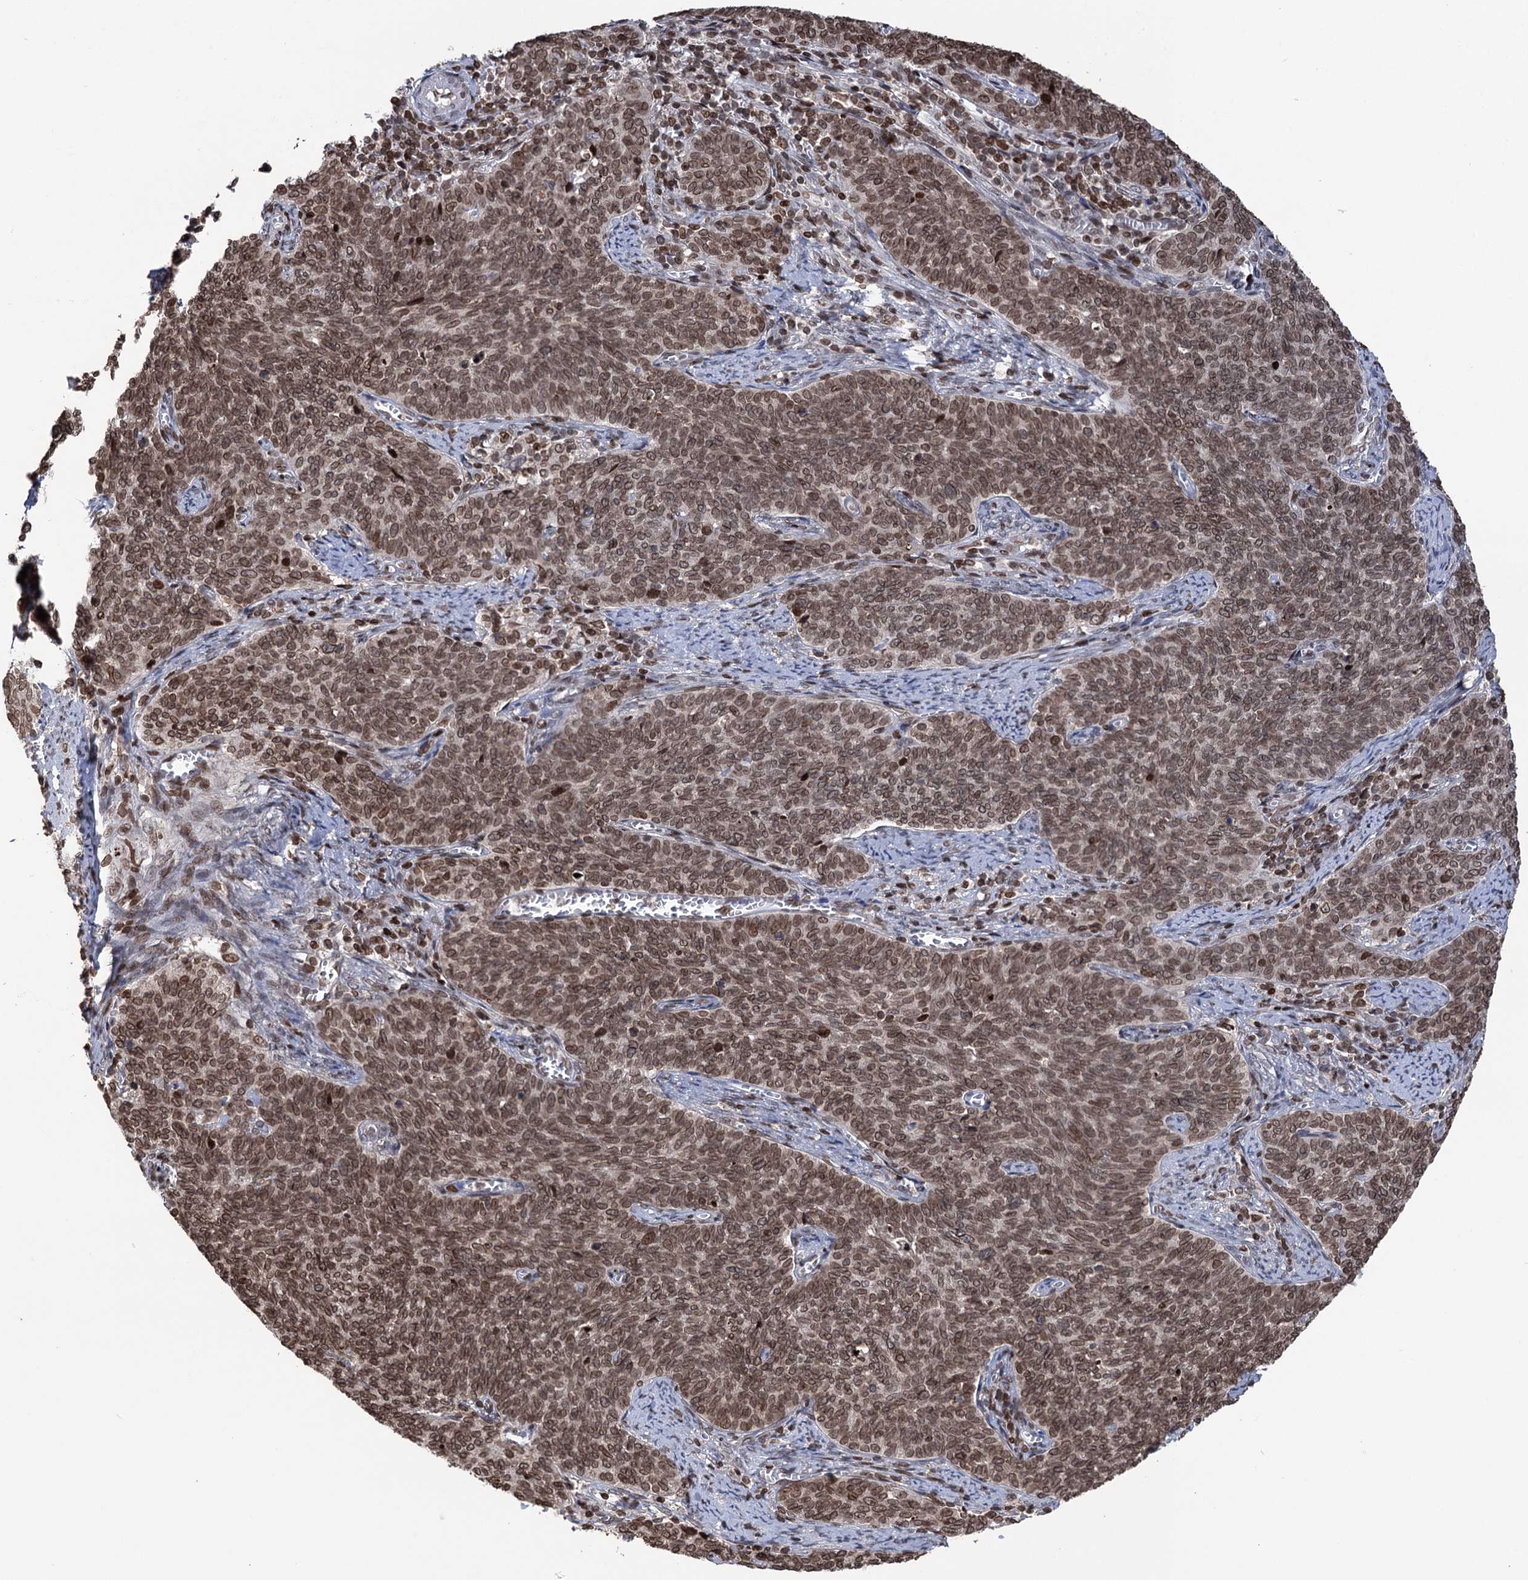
{"staining": {"intensity": "moderate", "quantity": ">75%", "location": "nuclear"}, "tissue": "cervical cancer", "cell_type": "Tumor cells", "image_type": "cancer", "snomed": [{"axis": "morphology", "description": "Squamous cell carcinoma, NOS"}, {"axis": "topography", "description": "Cervix"}], "caption": "Protein expression analysis of human cervical squamous cell carcinoma reveals moderate nuclear expression in about >75% of tumor cells. The protein is stained brown, and the nuclei are stained in blue (DAB IHC with brightfield microscopy, high magnification).", "gene": "CCDC77", "patient": {"sex": "female", "age": 39}}